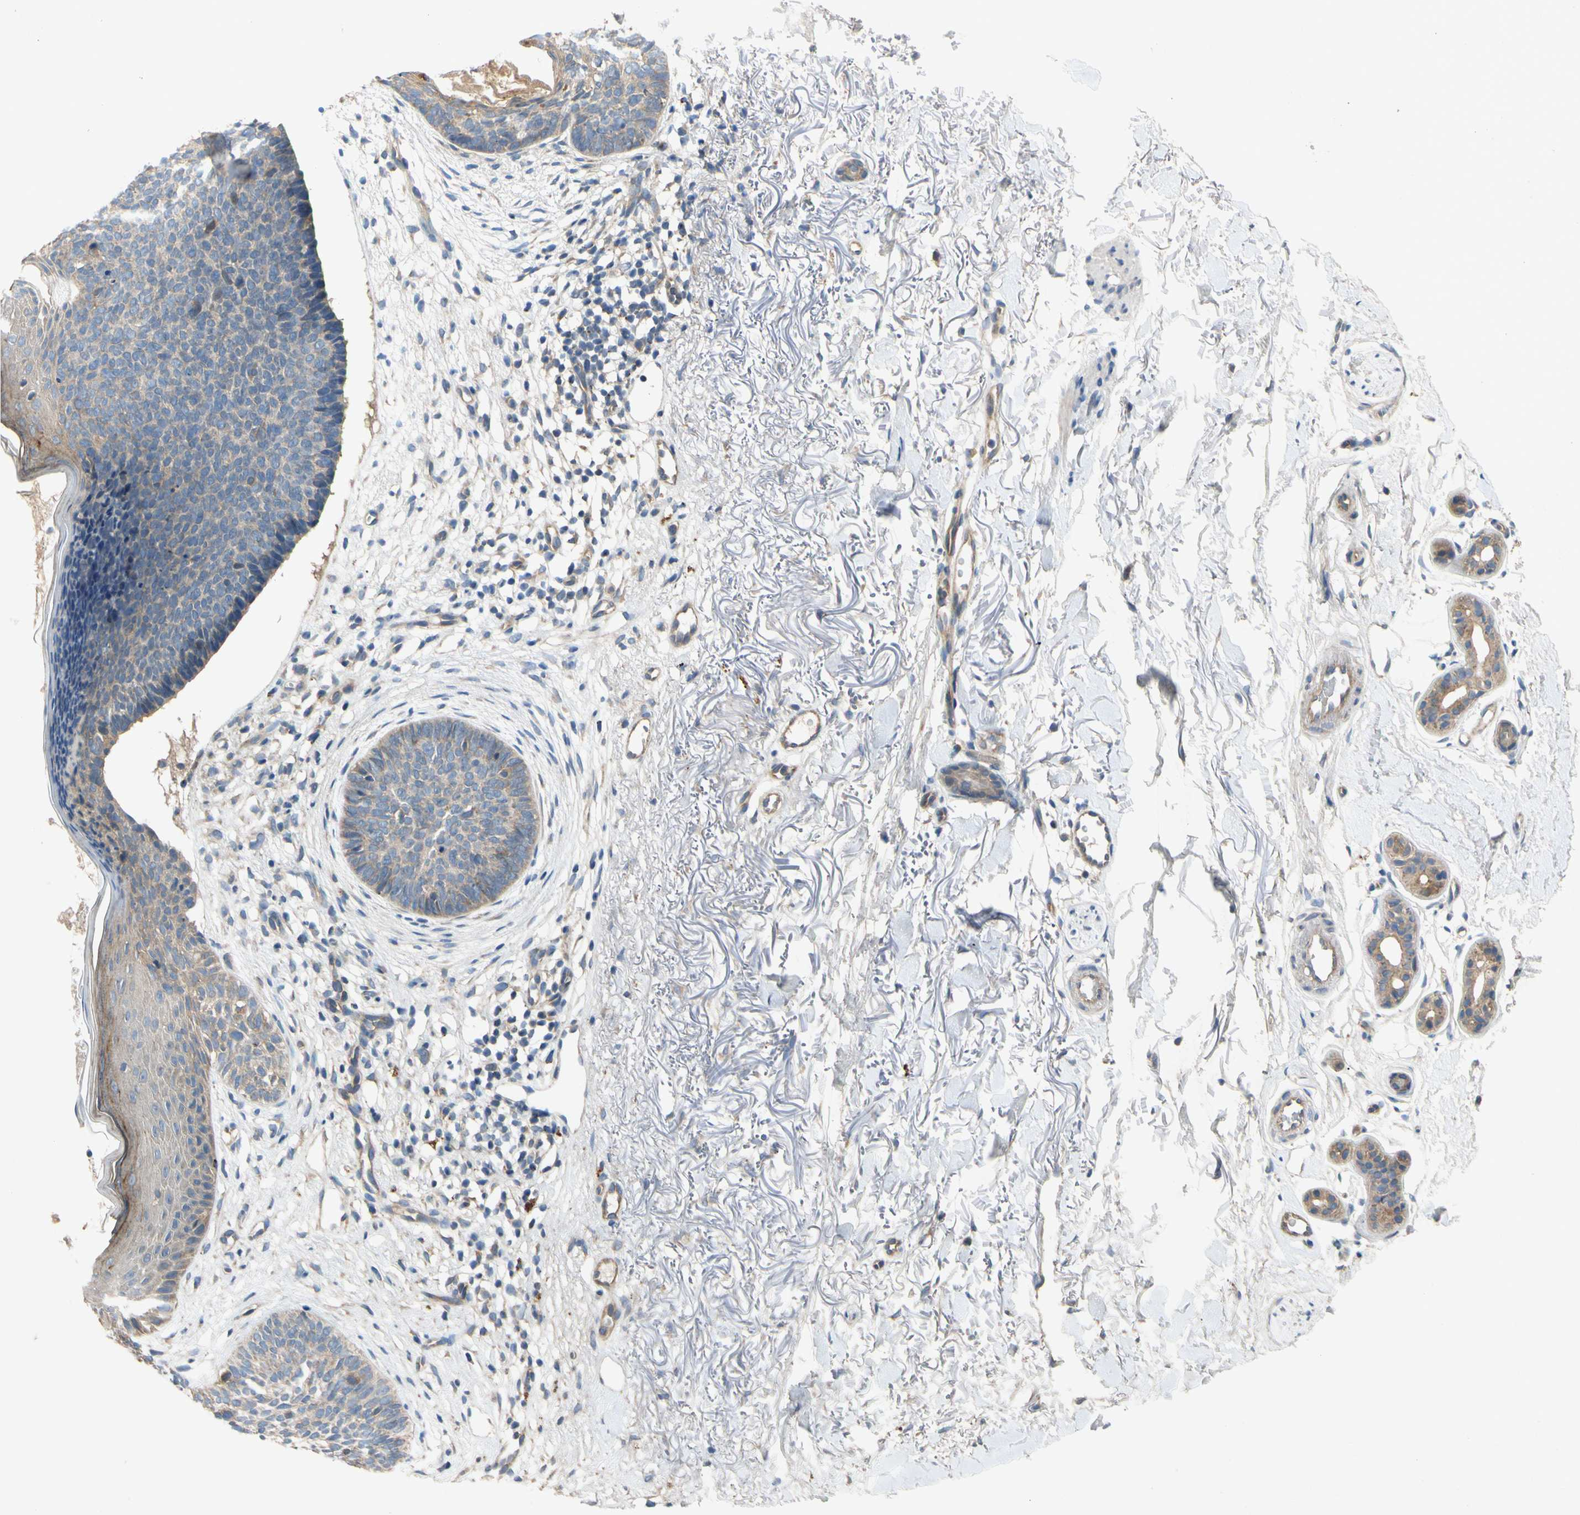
{"staining": {"intensity": "weak", "quantity": ">75%", "location": "cytoplasmic/membranous"}, "tissue": "skin cancer", "cell_type": "Tumor cells", "image_type": "cancer", "snomed": [{"axis": "morphology", "description": "Basal cell carcinoma"}, {"axis": "topography", "description": "Skin"}], "caption": "The histopathology image demonstrates a brown stain indicating the presence of a protein in the cytoplasmic/membranous of tumor cells in basal cell carcinoma (skin).", "gene": "MBTPS2", "patient": {"sex": "female", "age": 70}}